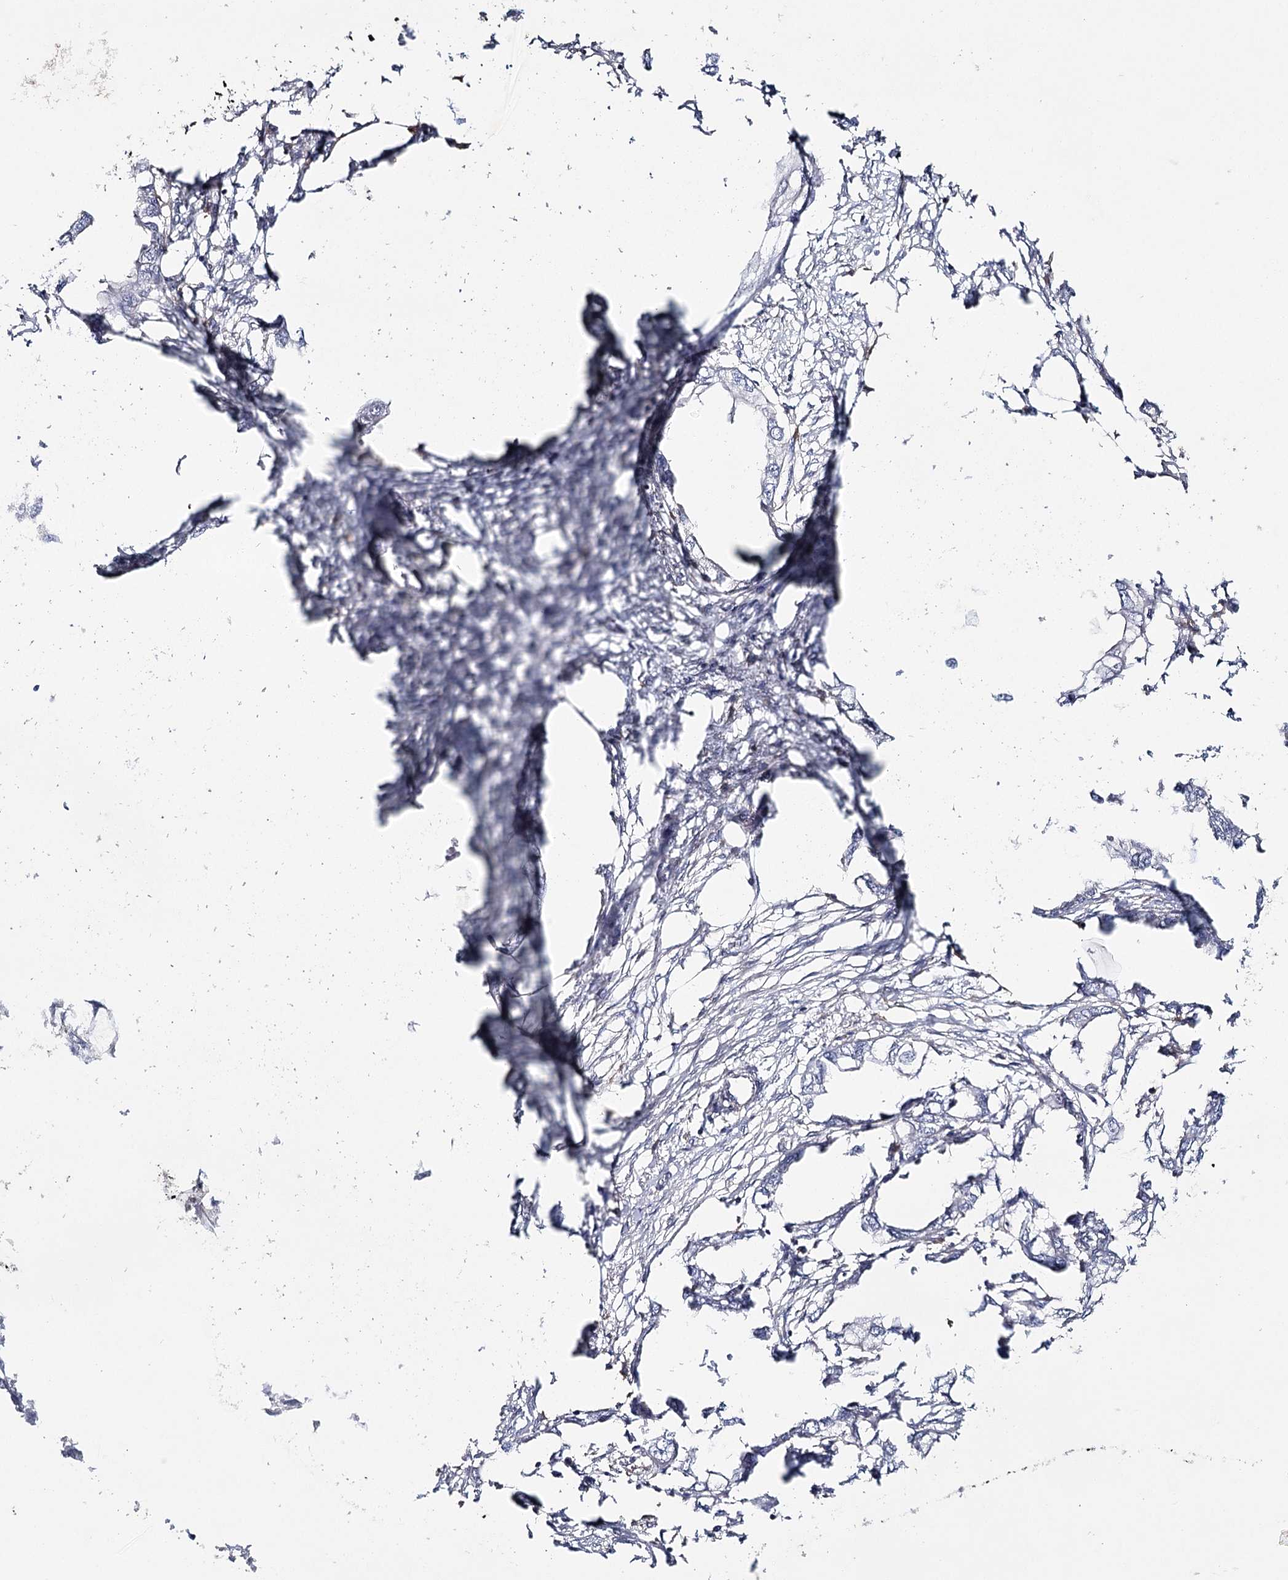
{"staining": {"intensity": "negative", "quantity": "none", "location": "none"}, "tissue": "endometrial cancer", "cell_type": "Tumor cells", "image_type": "cancer", "snomed": [{"axis": "morphology", "description": "Adenocarcinoma, NOS"}, {"axis": "morphology", "description": "Adenocarcinoma, metastatic, NOS"}, {"axis": "topography", "description": "Adipose tissue"}, {"axis": "topography", "description": "Endometrium"}], "caption": "Tumor cells show no significant positivity in endometrial cancer.", "gene": "ZC3H8", "patient": {"sex": "female", "age": 67}}